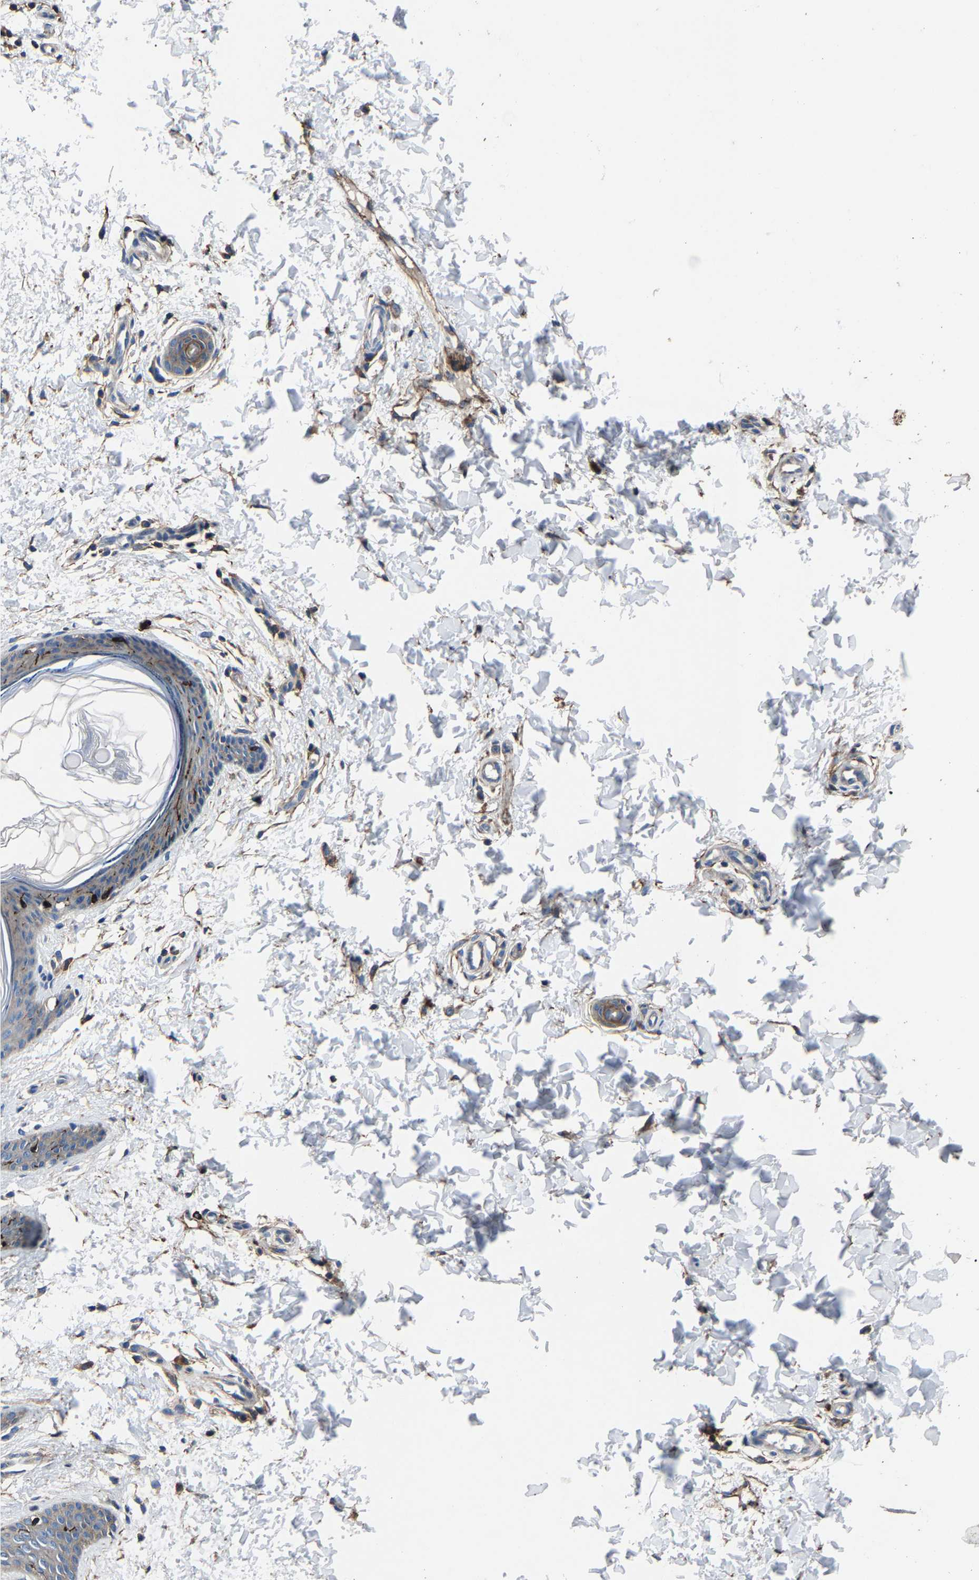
{"staining": {"intensity": "moderate", "quantity": "25%-75%", "location": "cytoplasmic/membranous"}, "tissue": "skin", "cell_type": "Fibroblasts", "image_type": "normal", "snomed": [{"axis": "morphology", "description": "Normal tissue, NOS"}, {"axis": "topography", "description": "Skin"}], "caption": "Approximately 25%-75% of fibroblasts in benign human skin reveal moderate cytoplasmic/membranous protein staining as visualized by brown immunohistochemical staining.", "gene": "KIAA1958", "patient": {"sex": "female", "age": 17}}